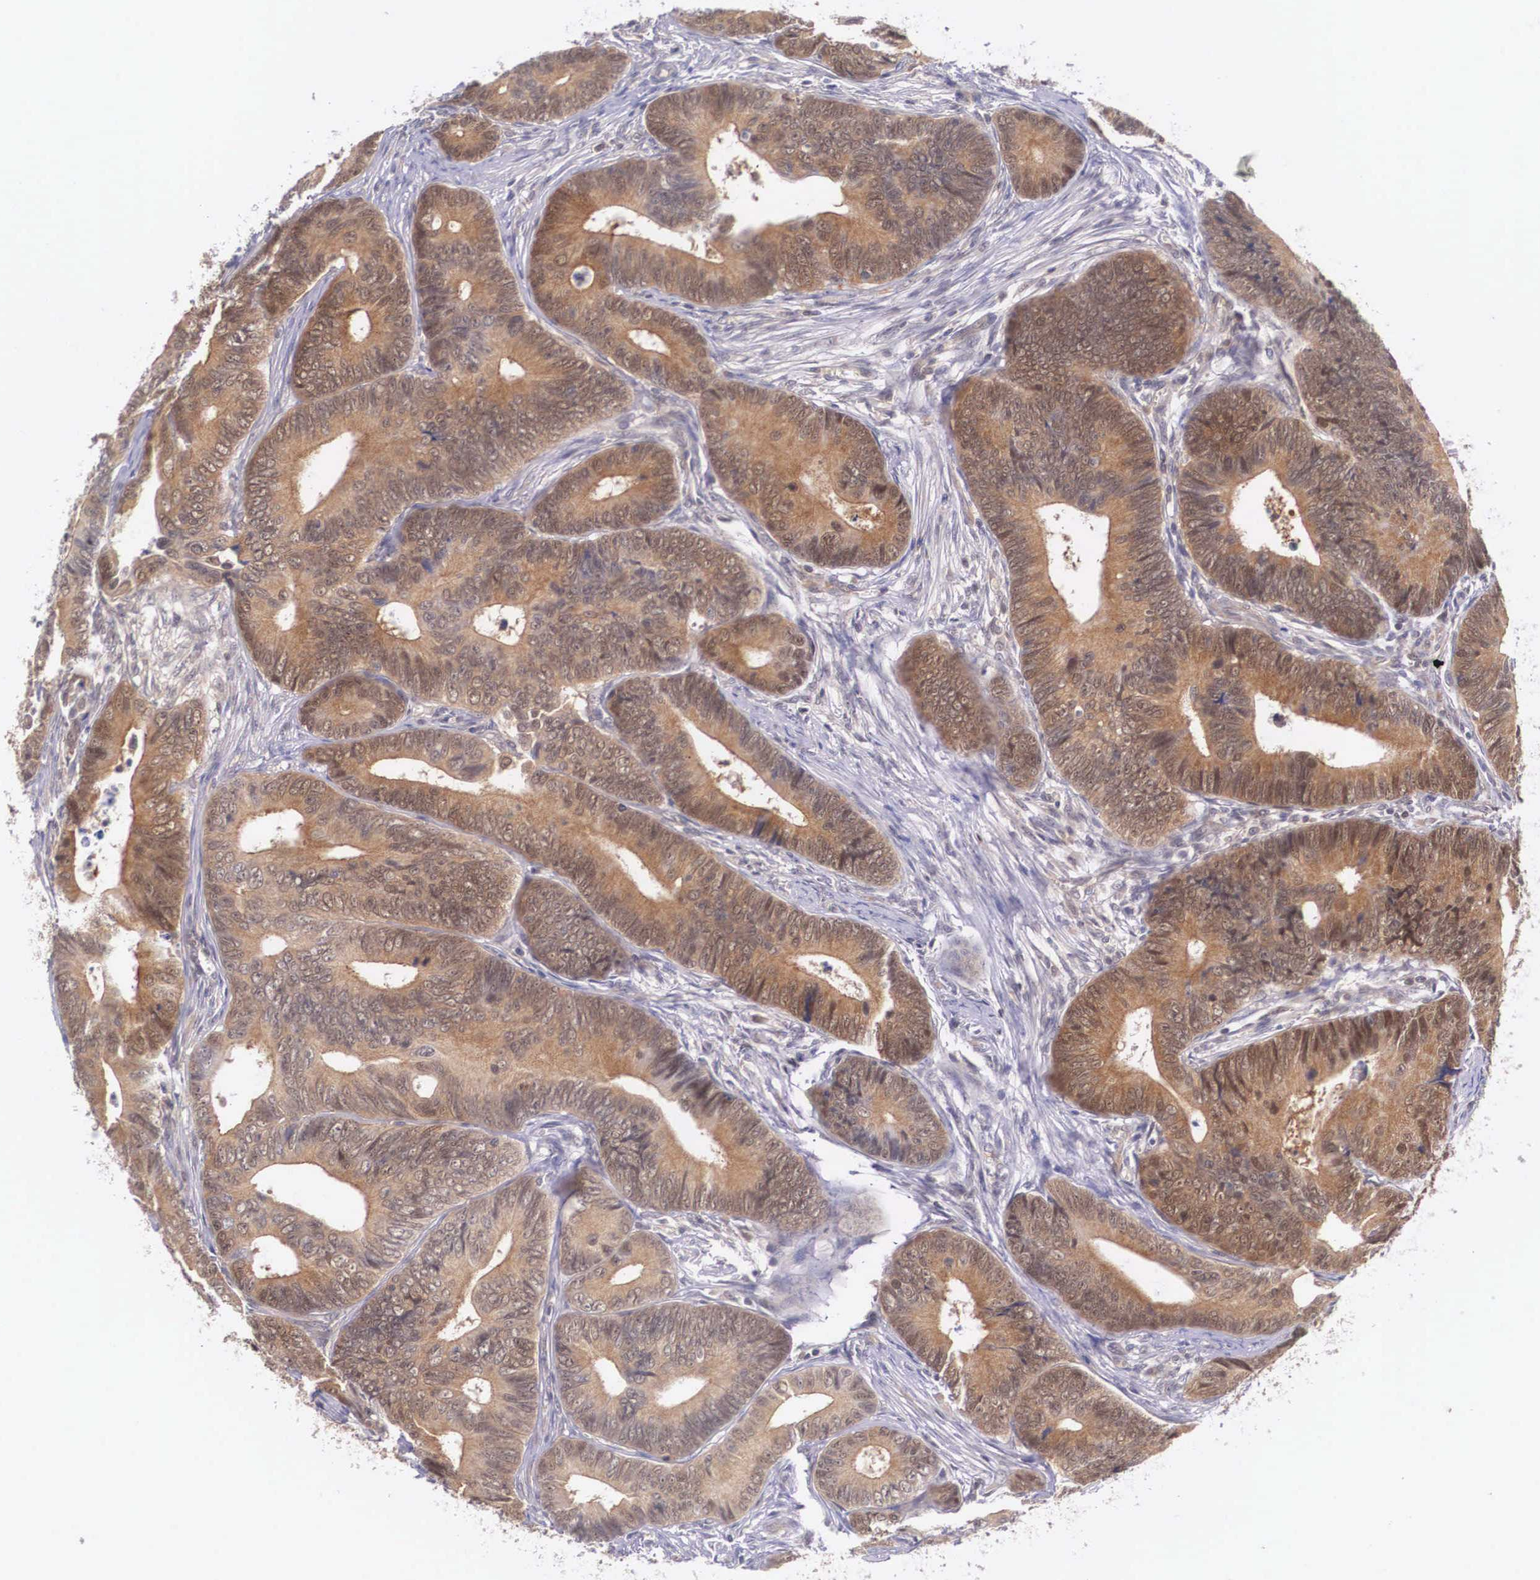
{"staining": {"intensity": "strong", "quantity": ">75%", "location": "cytoplasmic/membranous"}, "tissue": "colorectal cancer", "cell_type": "Tumor cells", "image_type": "cancer", "snomed": [{"axis": "morphology", "description": "Adenocarcinoma, NOS"}, {"axis": "topography", "description": "Colon"}], "caption": "High-magnification brightfield microscopy of adenocarcinoma (colorectal) stained with DAB (3,3'-diaminobenzidine) (brown) and counterstained with hematoxylin (blue). tumor cells exhibit strong cytoplasmic/membranous positivity is present in approximately>75% of cells.", "gene": "IGBP1", "patient": {"sex": "female", "age": 78}}